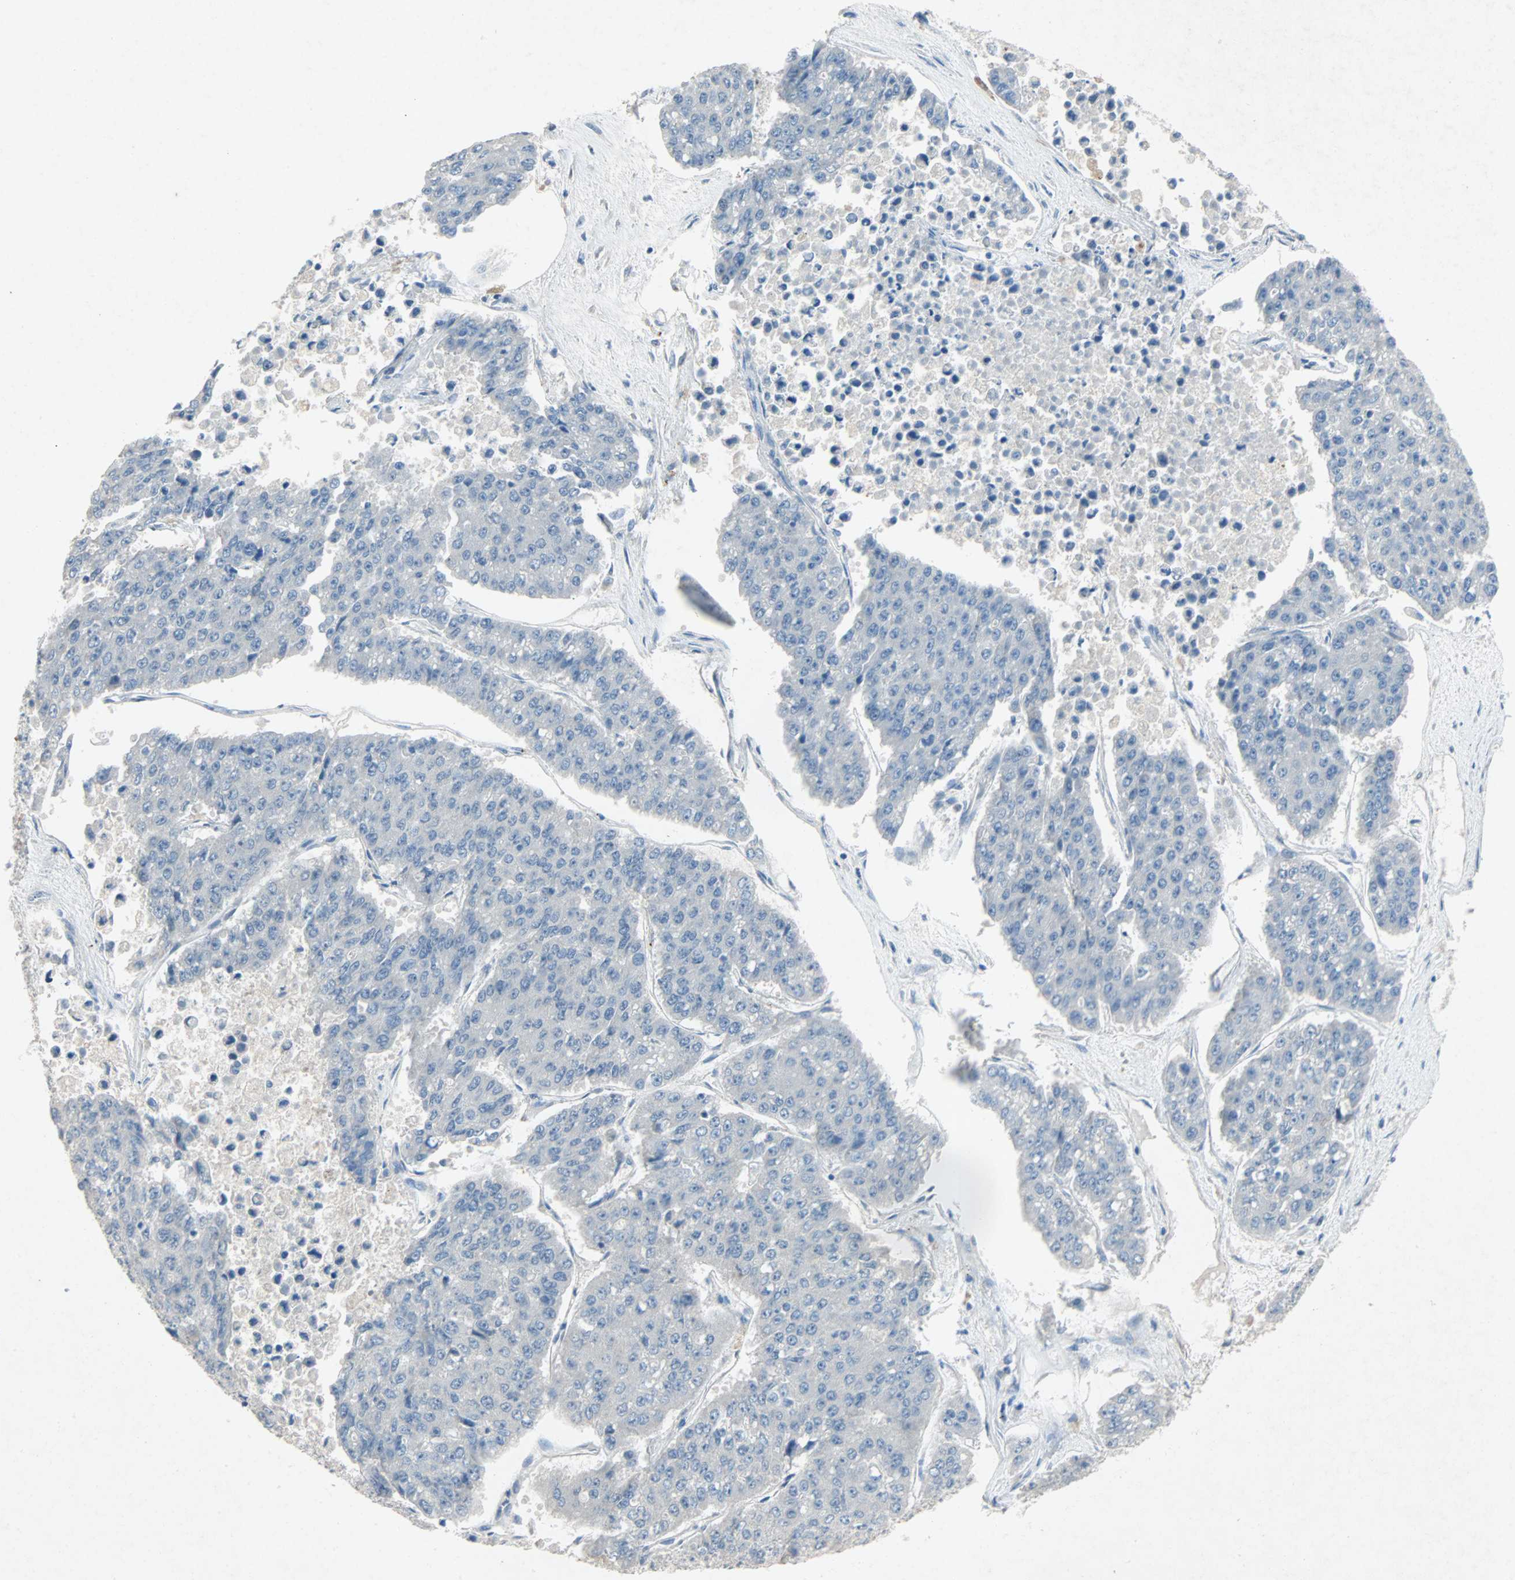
{"staining": {"intensity": "negative", "quantity": "none", "location": "none"}, "tissue": "pancreatic cancer", "cell_type": "Tumor cells", "image_type": "cancer", "snomed": [{"axis": "morphology", "description": "Adenocarcinoma, NOS"}, {"axis": "topography", "description": "Pancreas"}], "caption": "This is an IHC histopathology image of pancreatic cancer. There is no positivity in tumor cells.", "gene": "PCDHB2", "patient": {"sex": "male", "age": 50}}